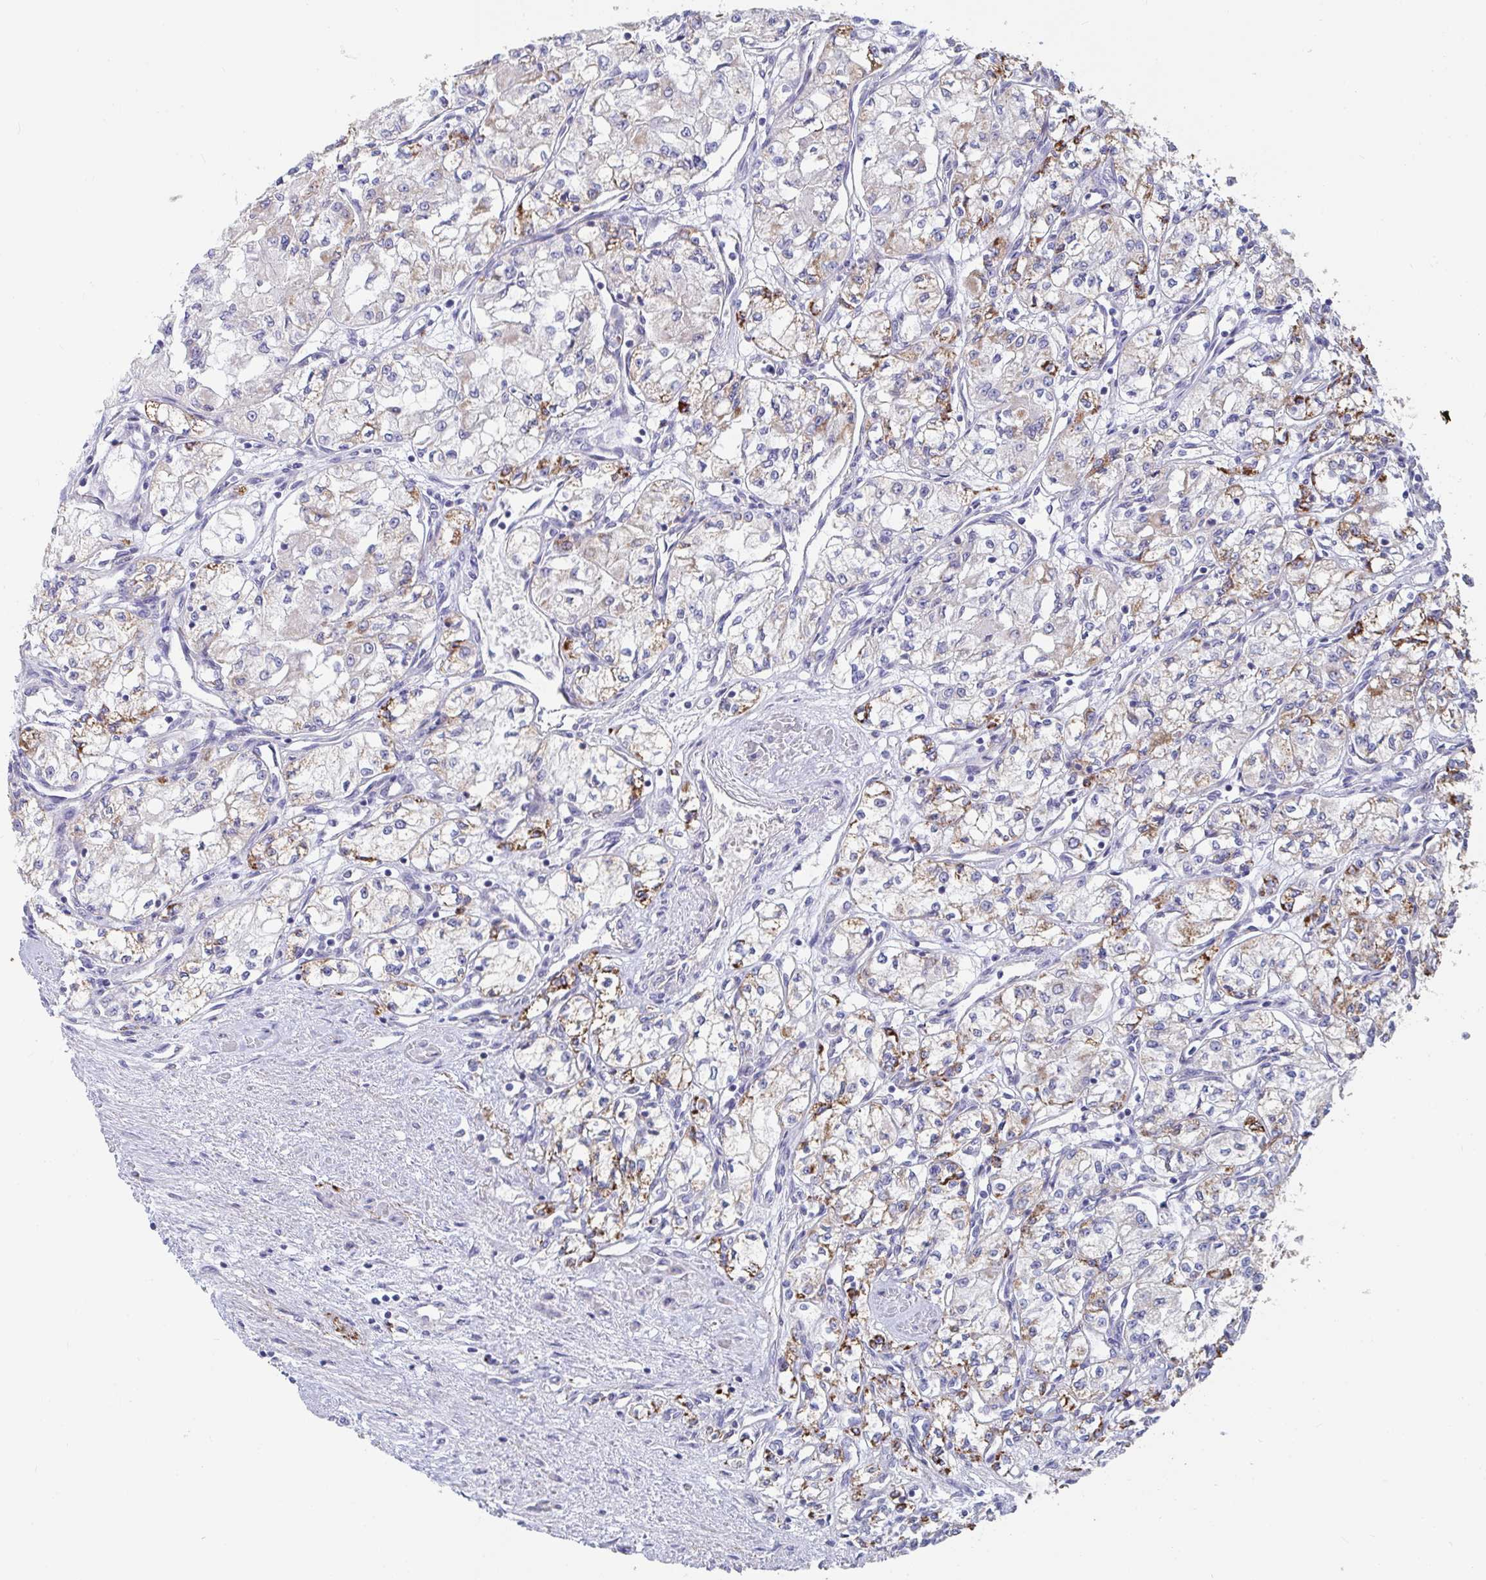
{"staining": {"intensity": "strong", "quantity": "25%-75%", "location": "cytoplasmic/membranous"}, "tissue": "renal cancer", "cell_type": "Tumor cells", "image_type": "cancer", "snomed": [{"axis": "morphology", "description": "Adenocarcinoma, NOS"}, {"axis": "topography", "description": "Kidney"}], "caption": "A micrograph showing strong cytoplasmic/membranous expression in about 25%-75% of tumor cells in renal cancer, as visualized by brown immunohistochemical staining.", "gene": "FAM156B", "patient": {"sex": "male", "age": 59}}